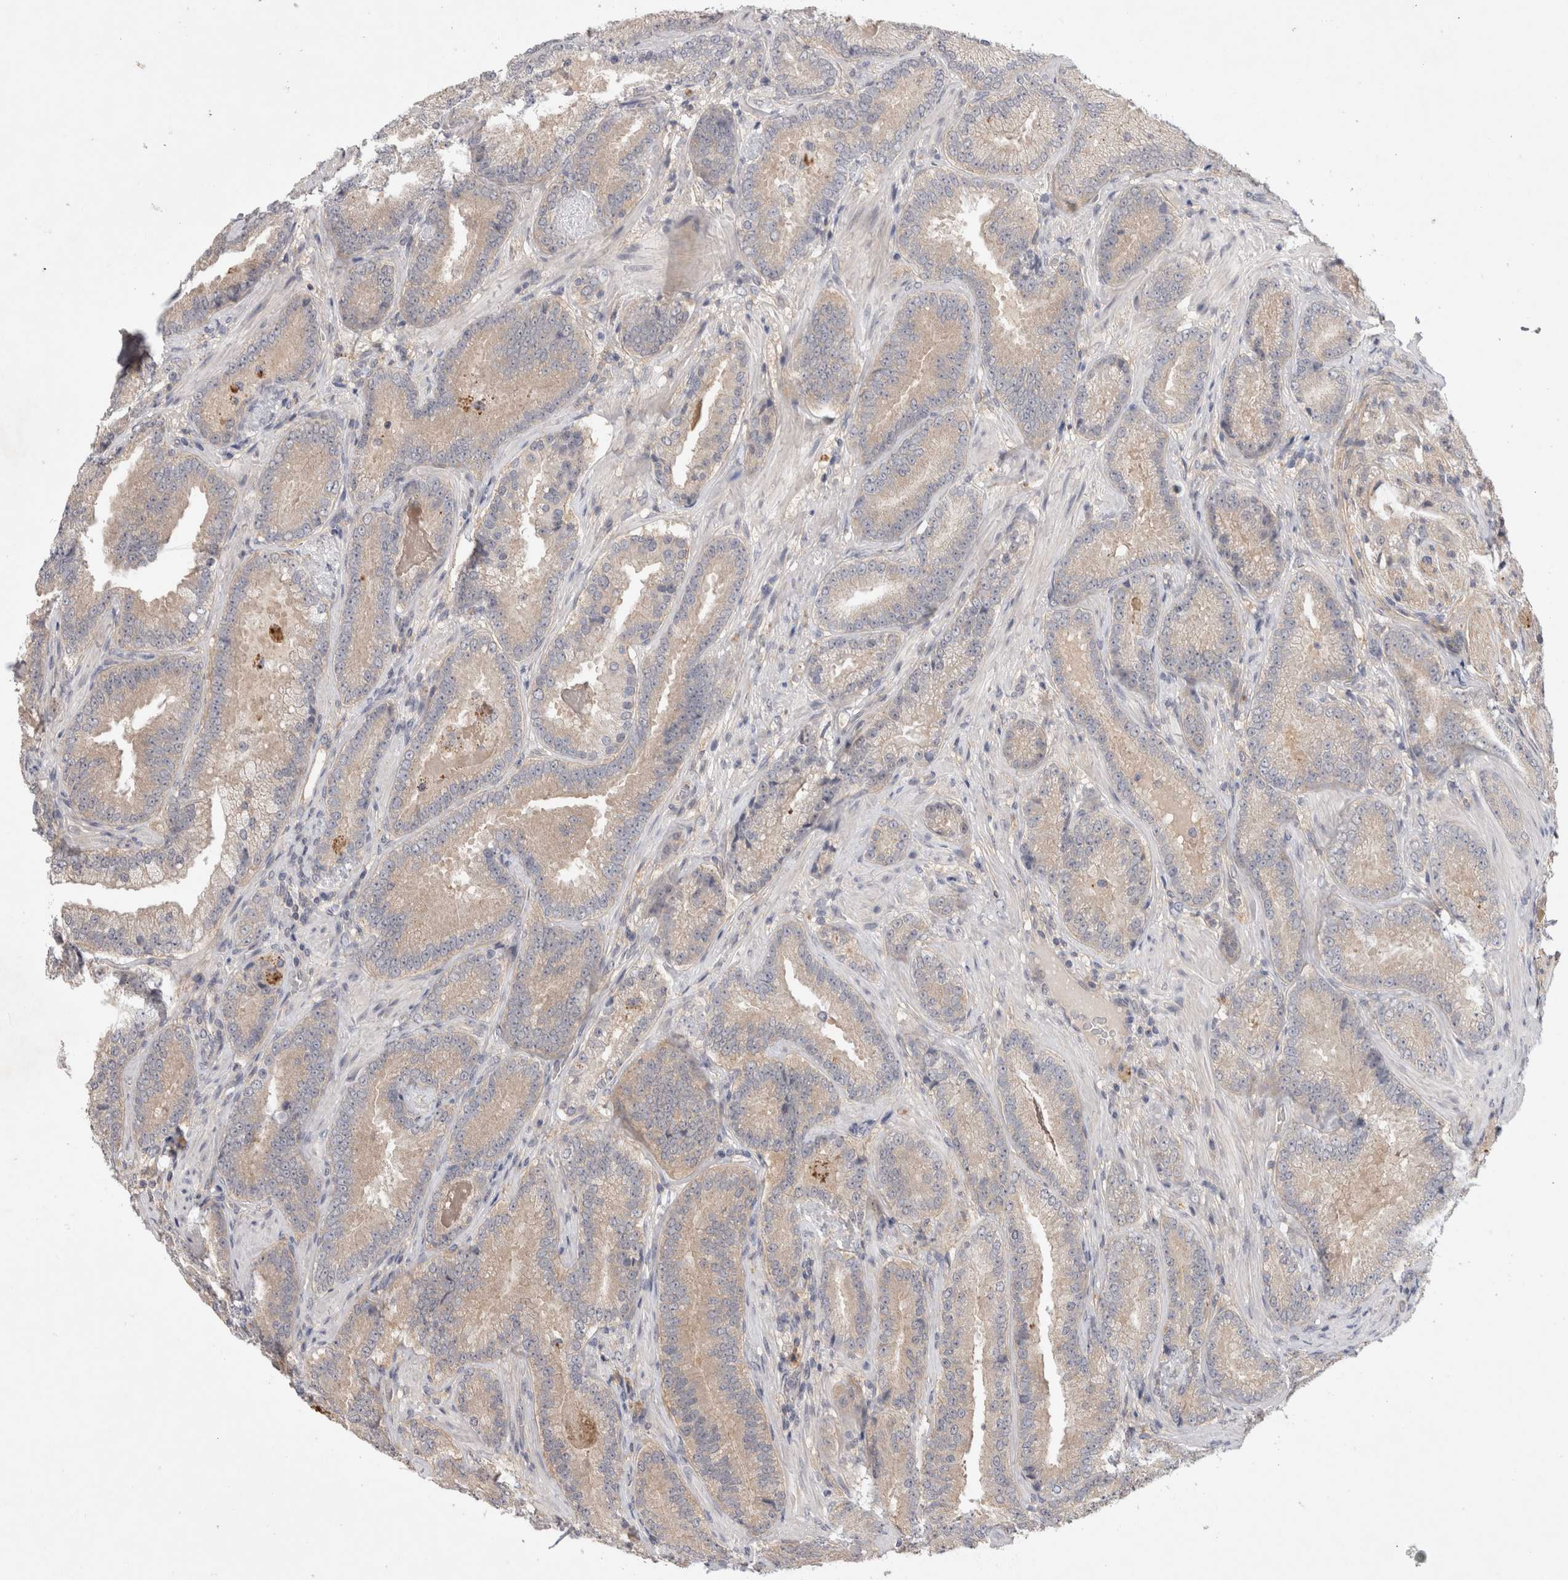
{"staining": {"intensity": "weak", "quantity": "<25%", "location": "cytoplasmic/membranous"}, "tissue": "prostate cancer", "cell_type": "Tumor cells", "image_type": "cancer", "snomed": [{"axis": "morphology", "description": "Adenocarcinoma, Low grade"}, {"axis": "topography", "description": "Prostate"}], "caption": "Immunohistochemistry of prostate cancer (low-grade adenocarcinoma) demonstrates no staining in tumor cells.", "gene": "CERS3", "patient": {"sex": "male", "age": 51}}